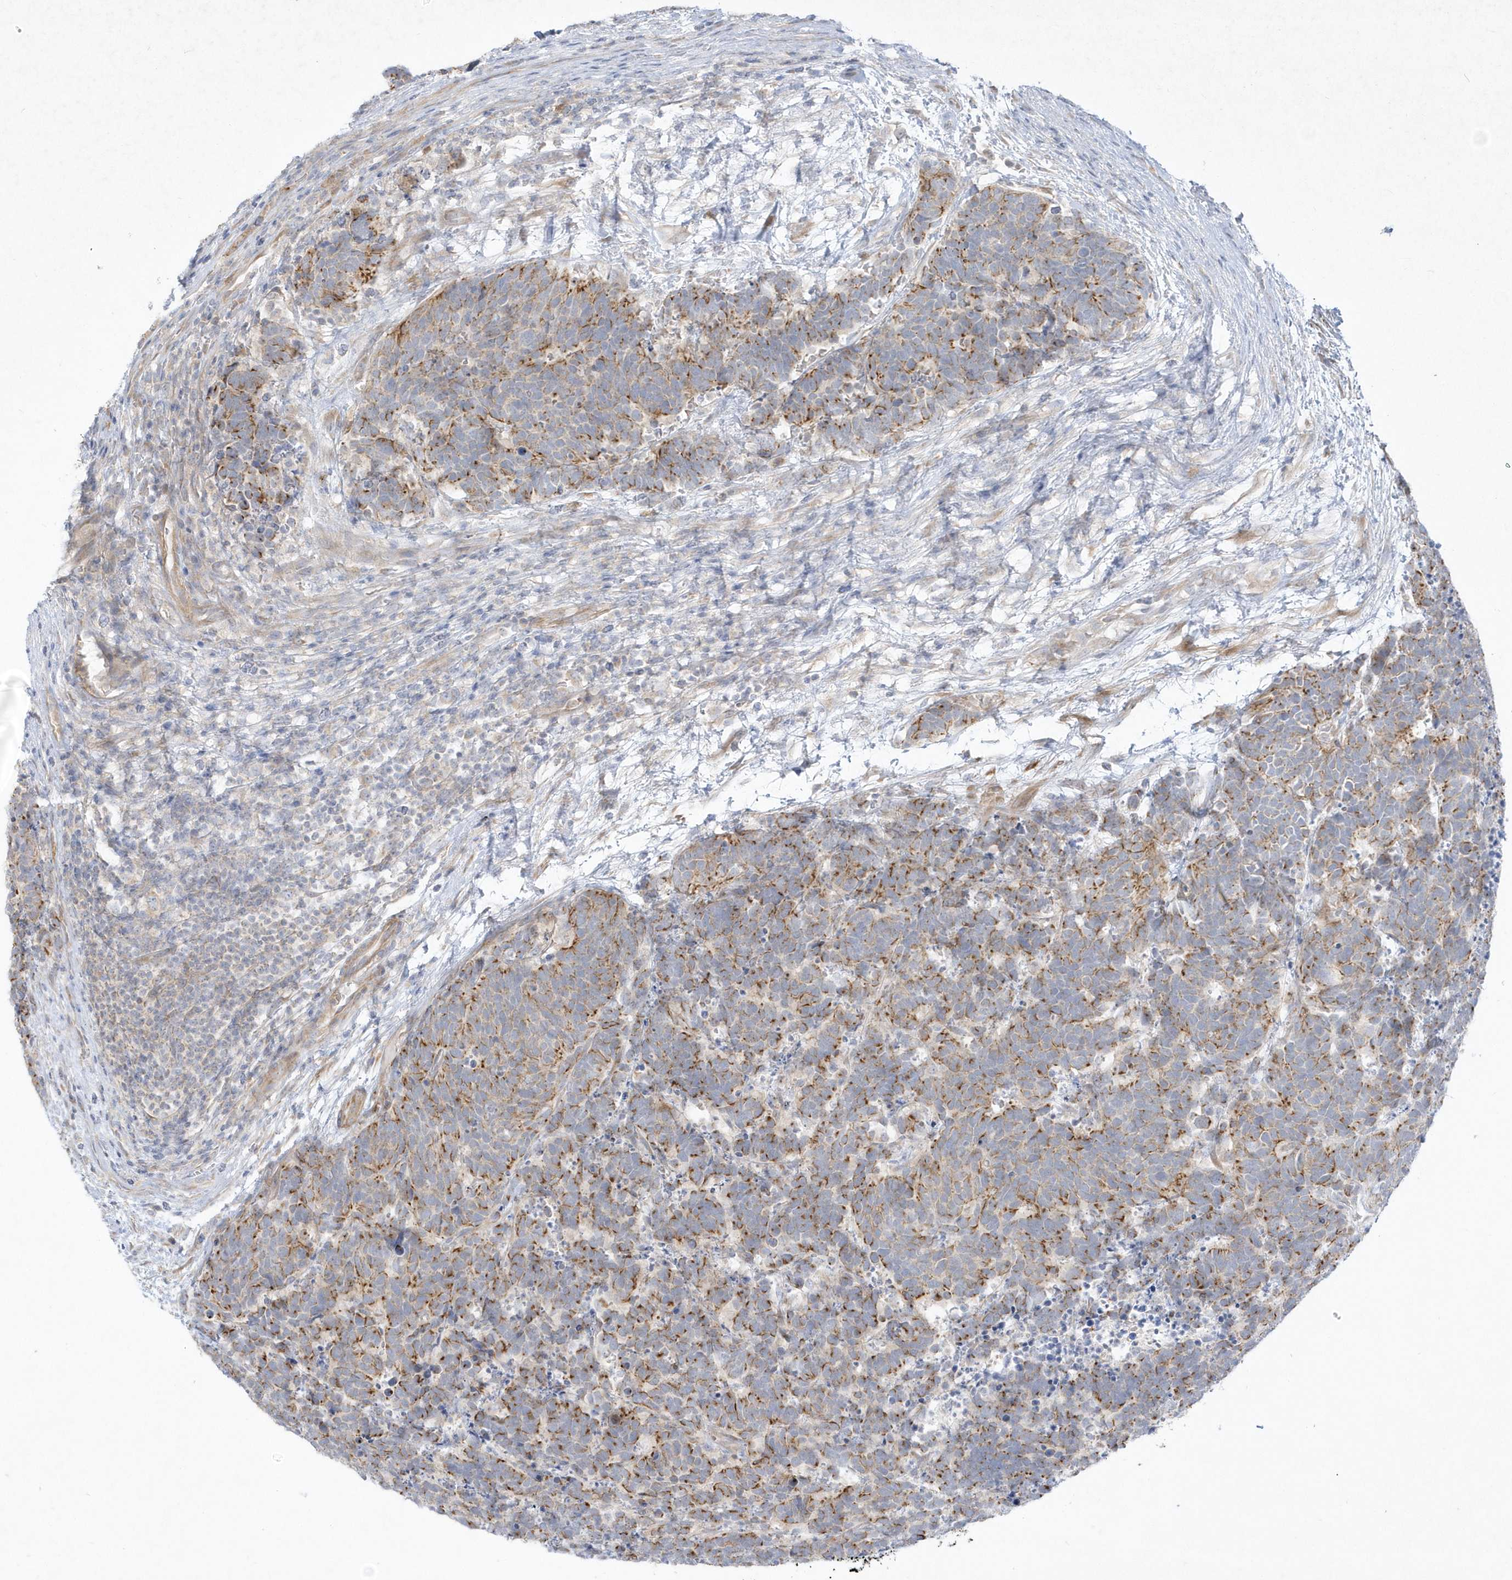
{"staining": {"intensity": "moderate", "quantity": ">75%", "location": "cytoplasmic/membranous"}, "tissue": "carcinoid", "cell_type": "Tumor cells", "image_type": "cancer", "snomed": [{"axis": "morphology", "description": "Carcinoma, NOS"}, {"axis": "morphology", "description": "Carcinoid, malignant, NOS"}, {"axis": "topography", "description": "Urinary bladder"}], "caption": "Immunohistochemical staining of carcinoid demonstrates medium levels of moderate cytoplasmic/membranous staining in about >75% of tumor cells.", "gene": "LARS1", "patient": {"sex": "male", "age": 57}}